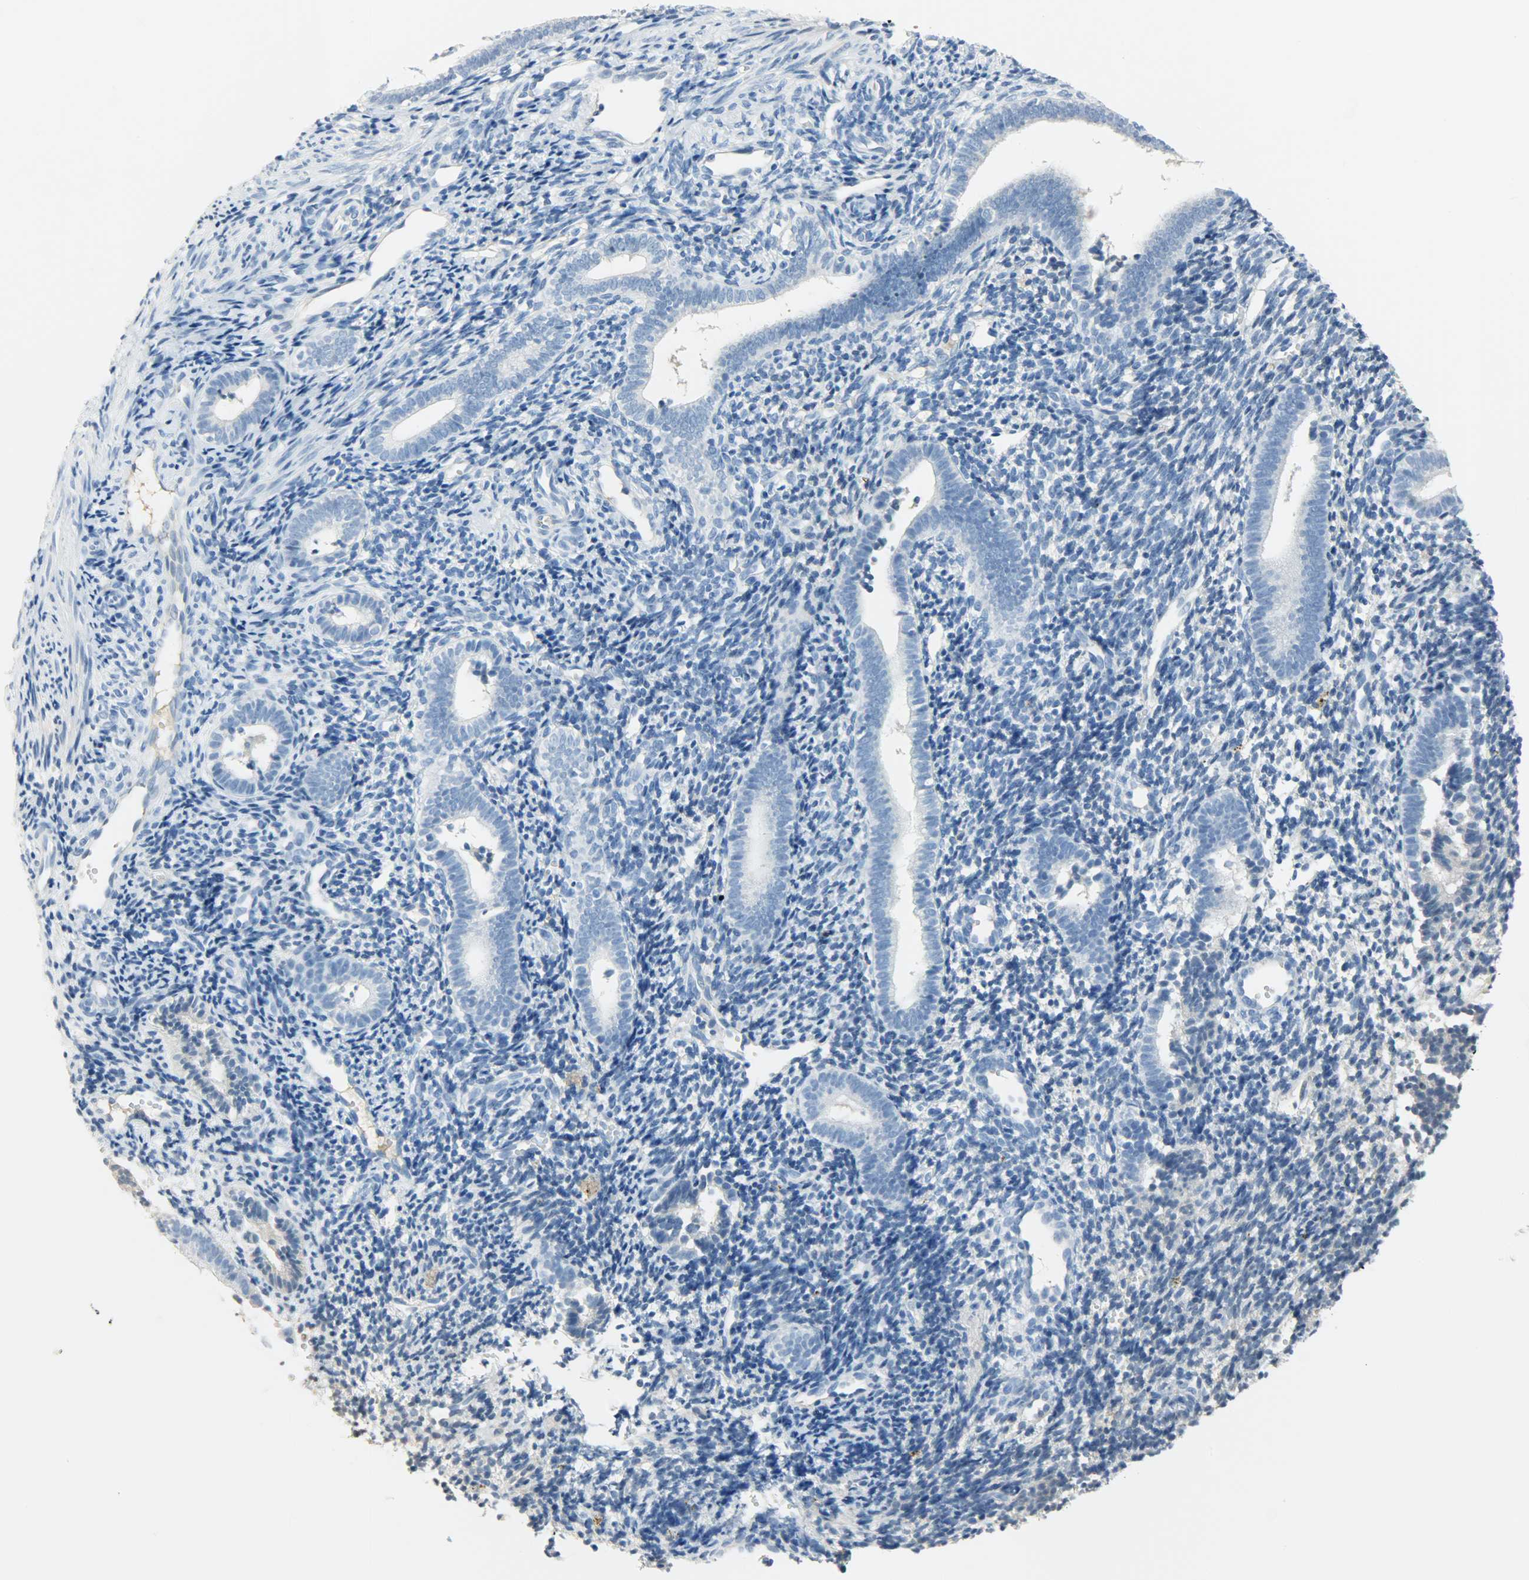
{"staining": {"intensity": "negative", "quantity": "none", "location": "none"}, "tissue": "endometrium", "cell_type": "Cells in endometrial stroma", "image_type": "normal", "snomed": [{"axis": "morphology", "description": "Normal tissue, NOS"}, {"axis": "topography", "description": "Uterus"}, {"axis": "topography", "description": "Endometrium"}], "caption": "High magnification brightfield microscopy of benign endometrium stained with DAB (3,3'-diaminobenzidine) (brown) and counterstained with hematoxylin (blue): cells in endometrial stroma show no significant expression.", "gene": "CRP", "patient": {"sex": "female", "age": 33}}